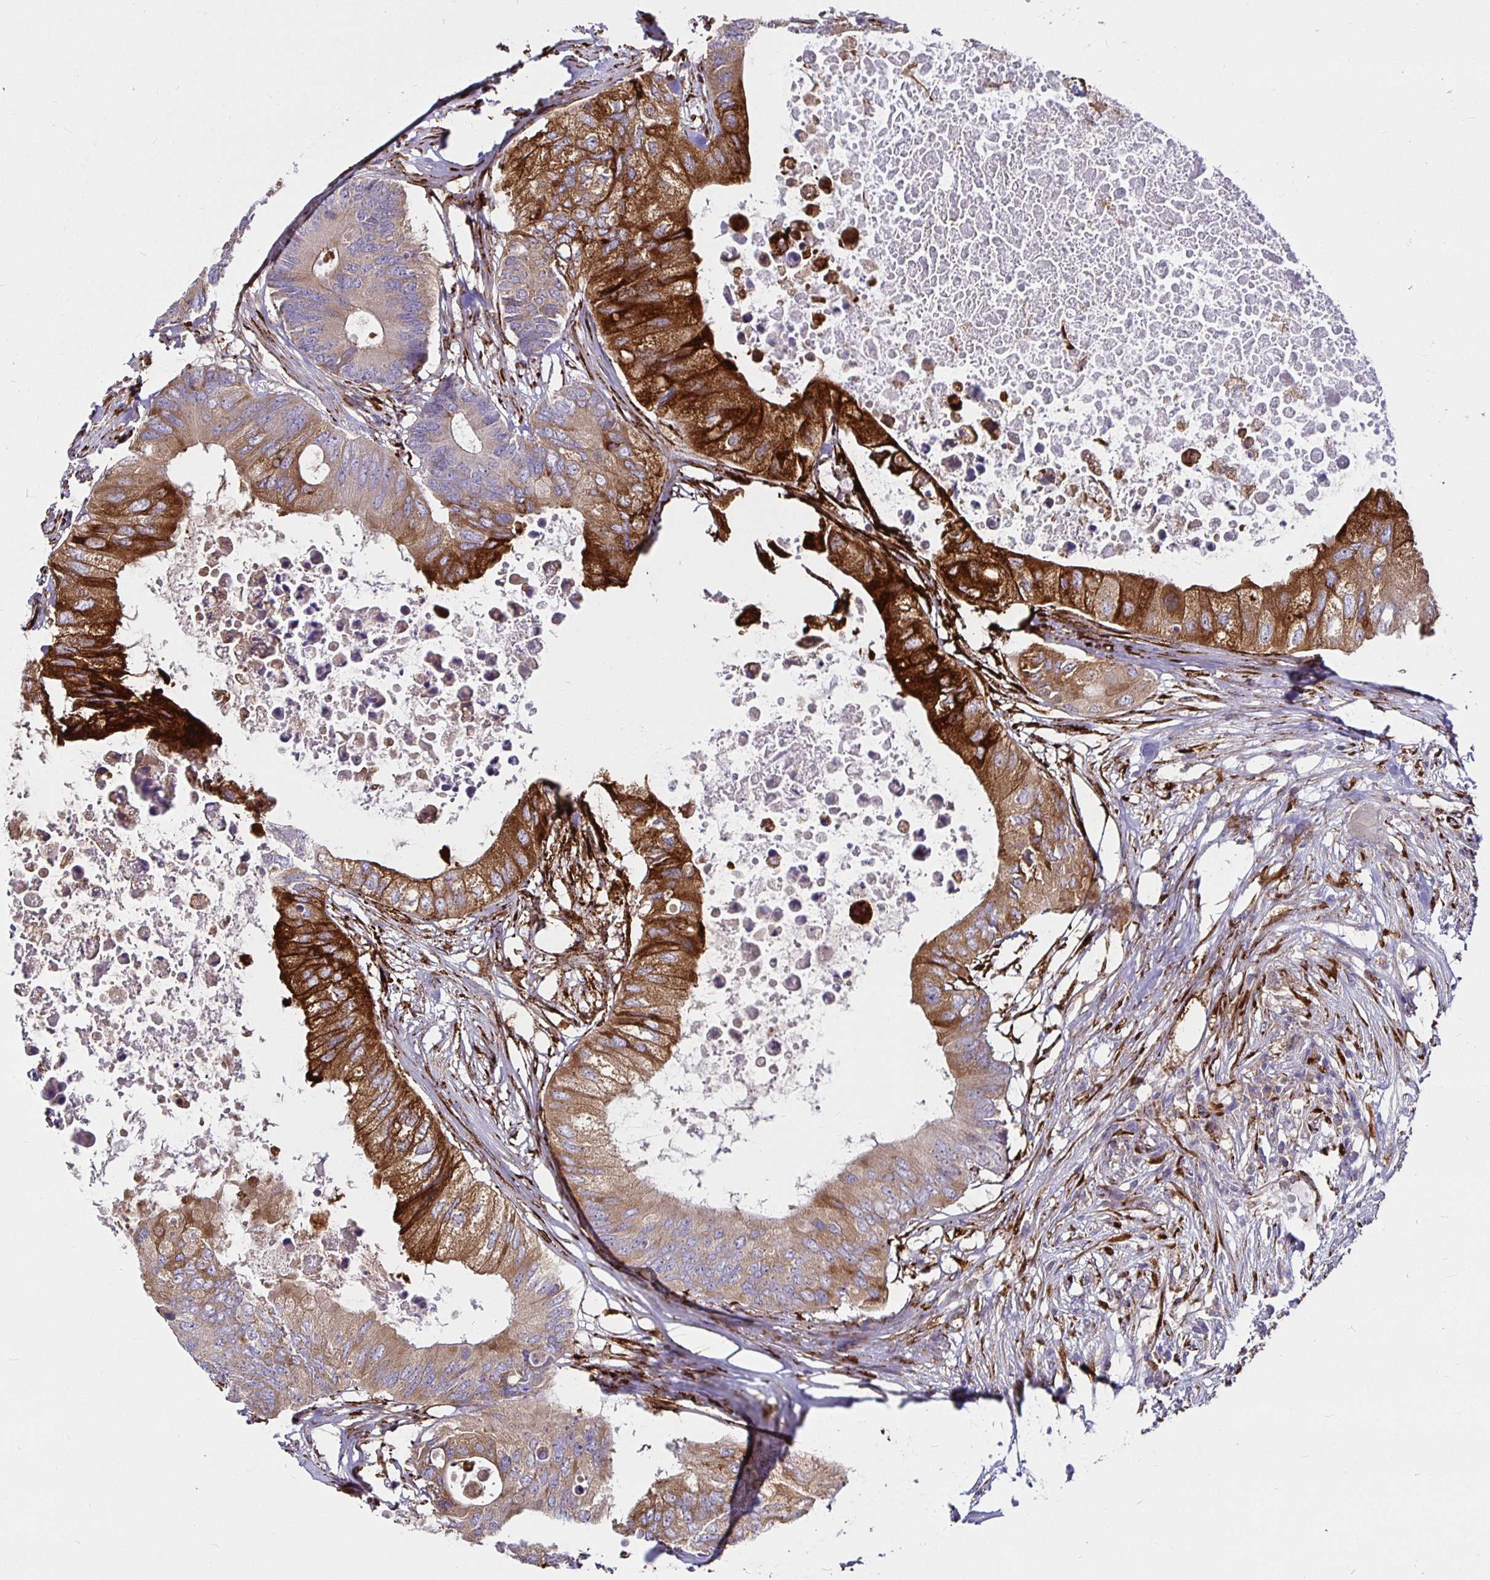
{"staining": {"intensity": "strong", "quantity": "25%-75%", "location": "cytoplasmic/membranous"}, "tissue": "colorectal cancer", "cell_type": "Tumor cells", "image_type": "cancer", "snomed": [{"axis": "morphology", "description": "Adenocarcinoma, NOS"}, {"axis": "topography", "description": "Colon"}], "caption": "The image displays immunohistochemical staining of colorectal cancer. There is strong cytoplasmic/membranous positivity is present in approximately 25%-75% of tumor cells. The staining is performed using DAB brown chromogen to label protein expression. The nuclei are counter-stained blue using hematoxylin.", "gene": "P4HA2", "patient": {"sex": "male", "age": 71}}